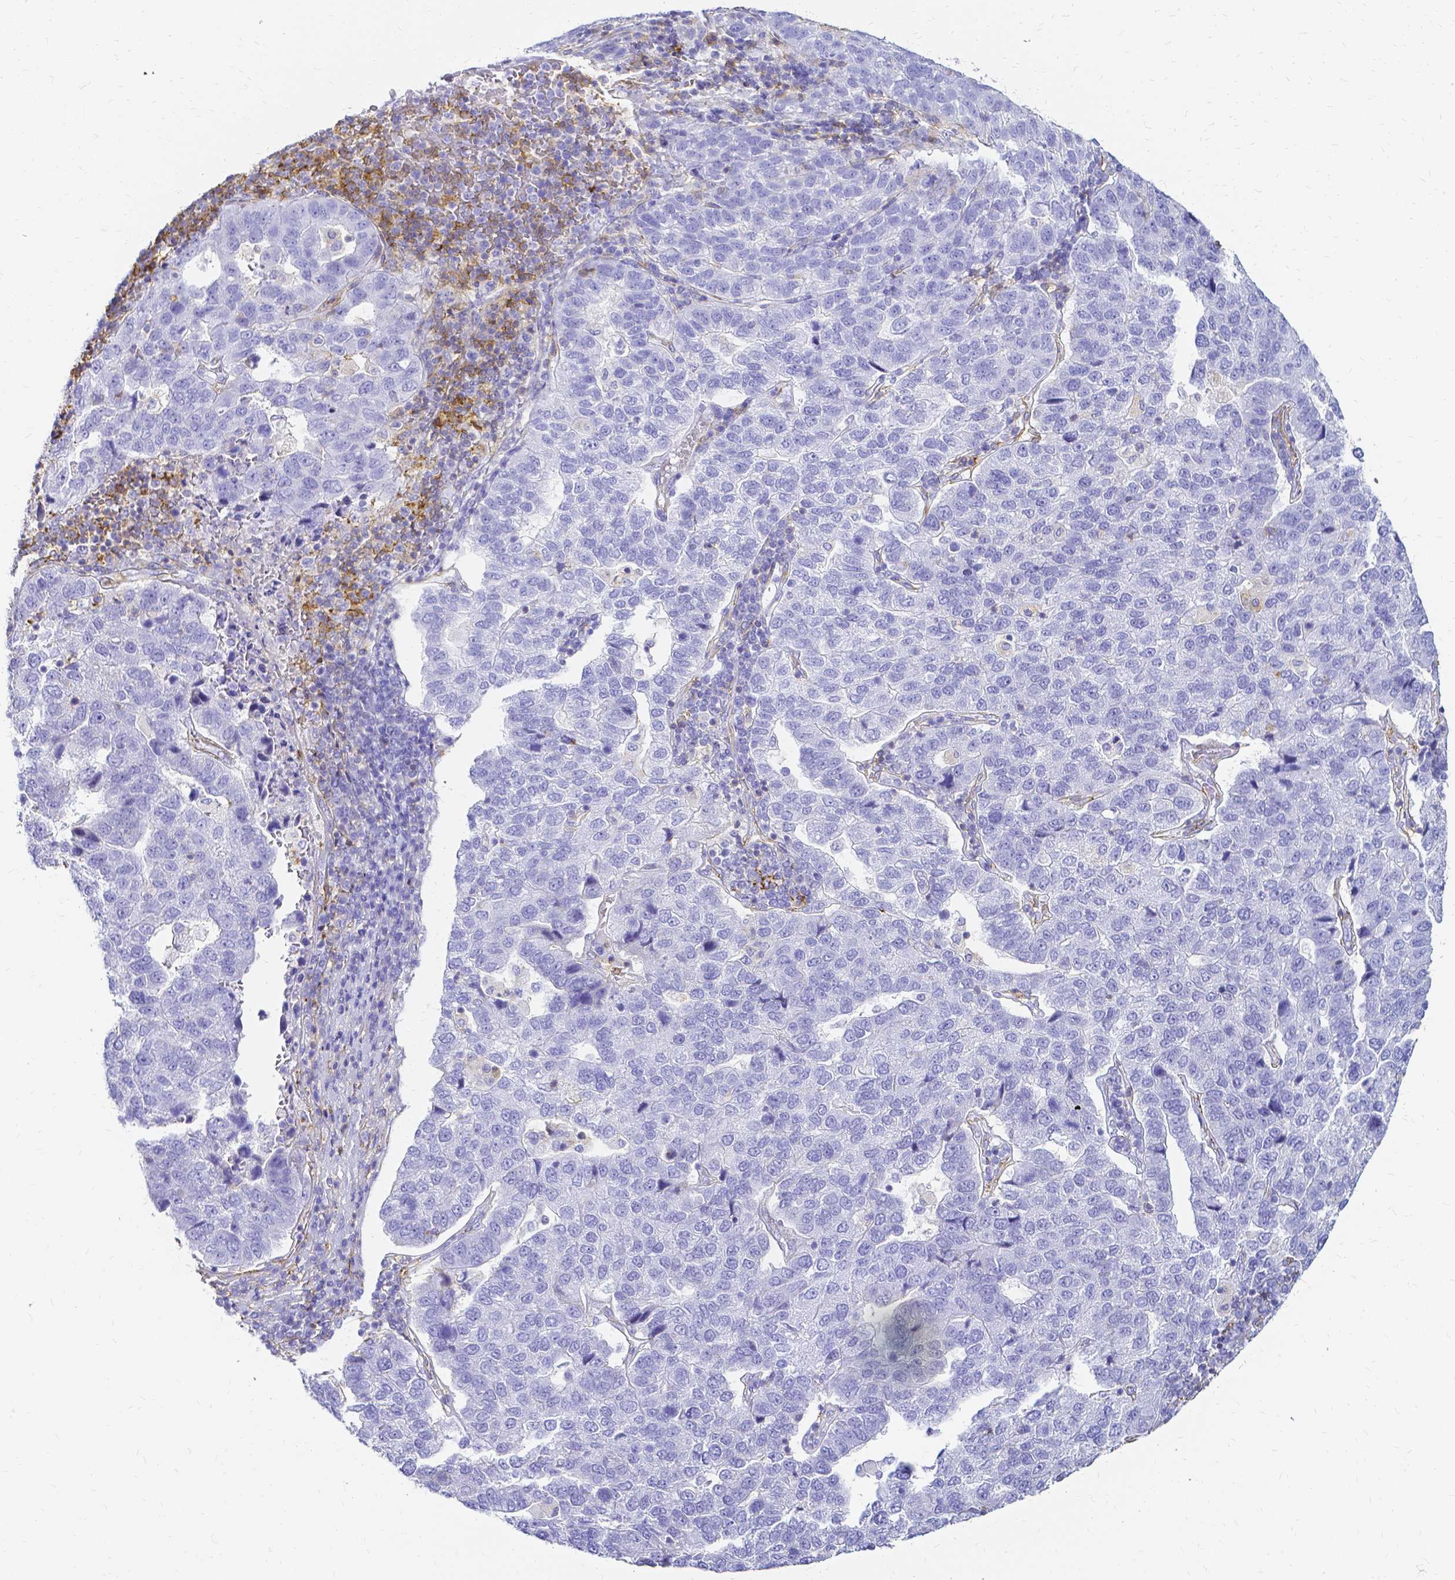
{"staining": {"intensity": "negative", "quantity": "none", "location": "none"}, "tissue": "pancreatic cancer", "cell_type": "Tumor cells", "image_type": "cancer", "snomed": [{"axis": "morphology", "description": "Adenocarcinoma, NOS"}, {"axis": "topography", "description": "Pancreas"}], "caption": "Tumor cells are negative for protein expression in human pancreatic cancer (adenocarcinoma).", "gene": "HSPA12A", "patient": {"sex": "female", "age": 61}}